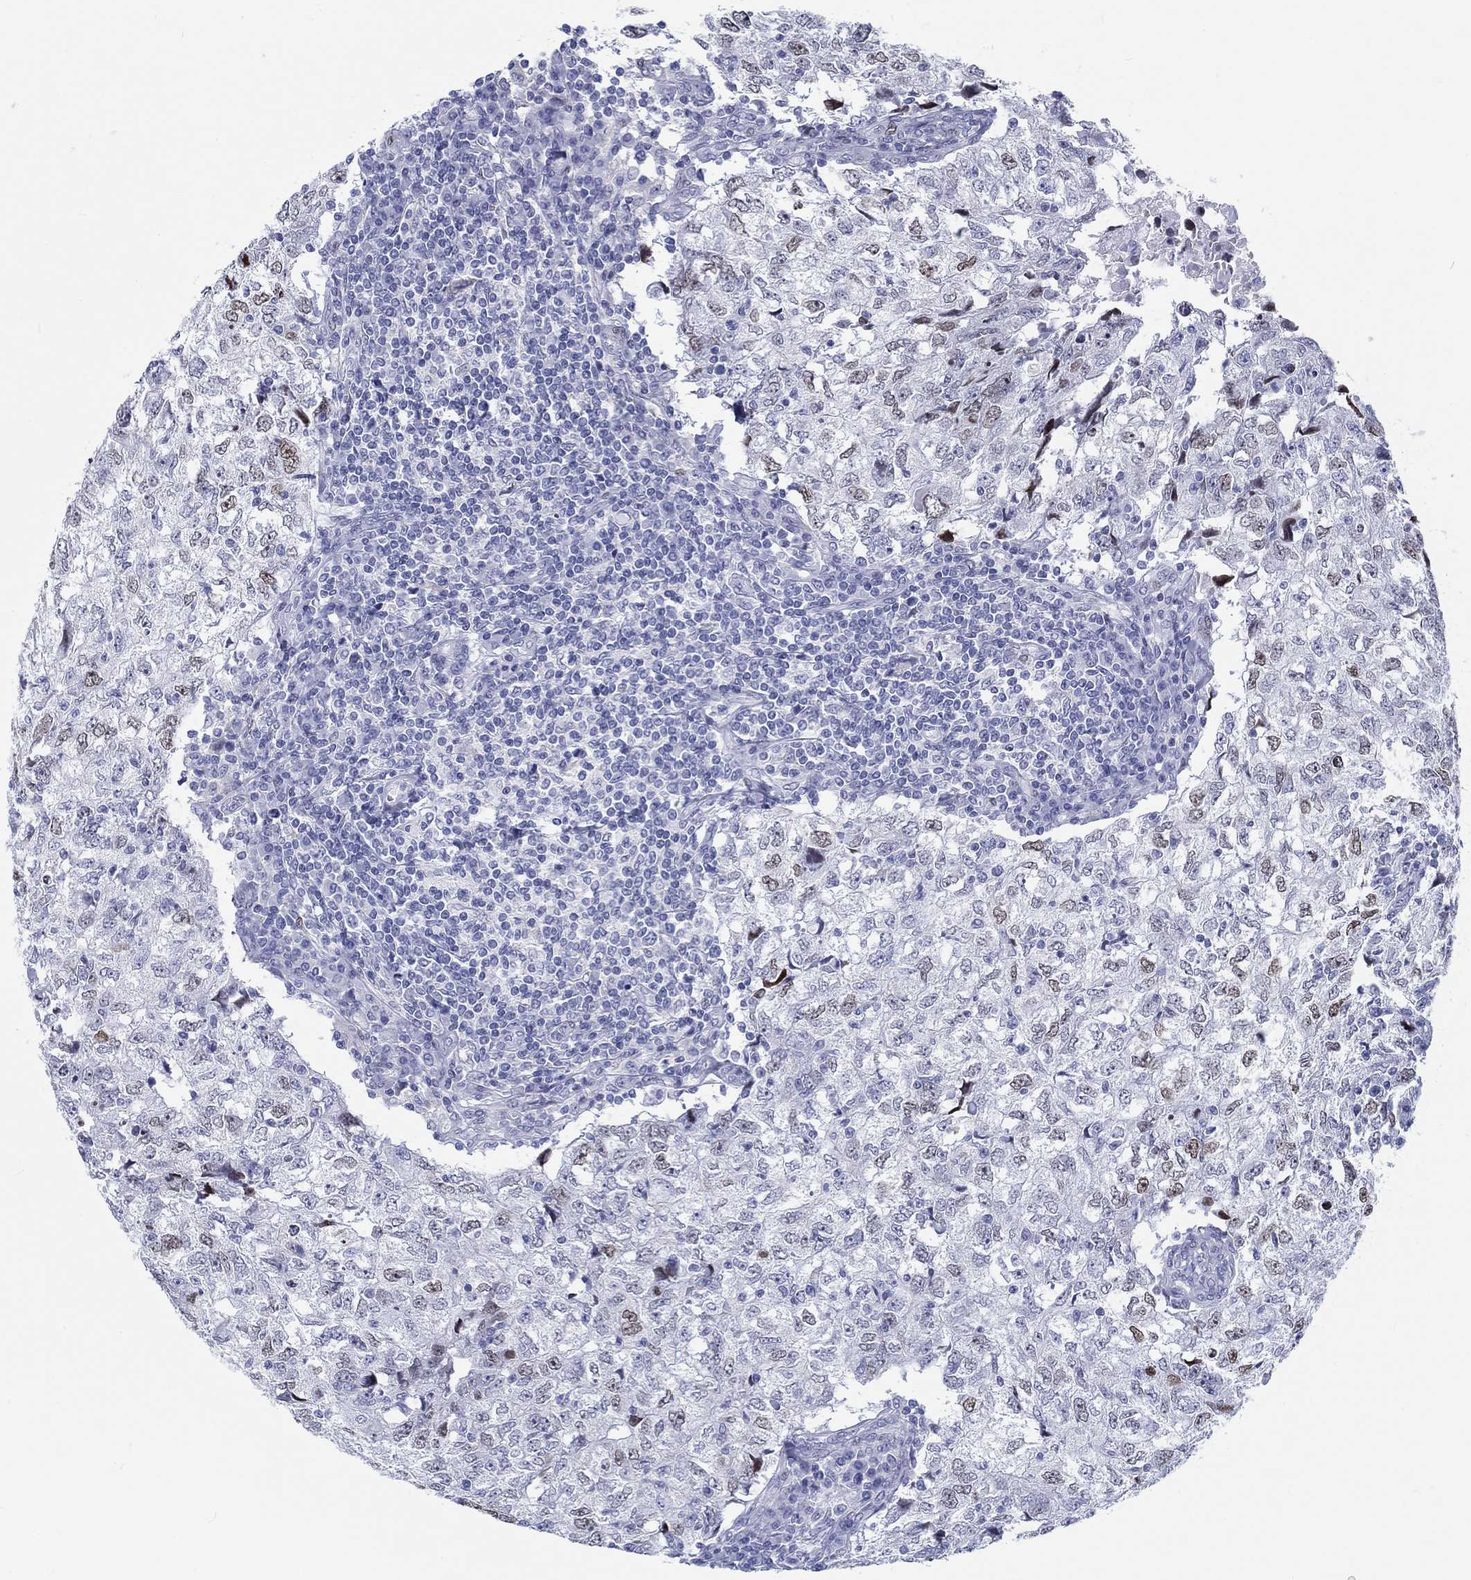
{"staining": {"intensity": "weak", "quantity": "25%-75%", "location": "nuclear"}, "tissue": "breast cancer", "cell_type": "Tumor cells", "image_type": "cancer", "snomed": [{"axis": "morphology", "description": "Duct carcinoma"}, {"axis": "topography", "description": "Breast"}], "caption": "An immunohistochemistry (IHC) micrograph of tumor tissue is shown. Protein staining in brown highlights weak nuclear positivity in breast cancer (intraductal carcinoma) within tumor cells.", "gene": "H1-1", "patient": {"sex": "female", "age": 30}}